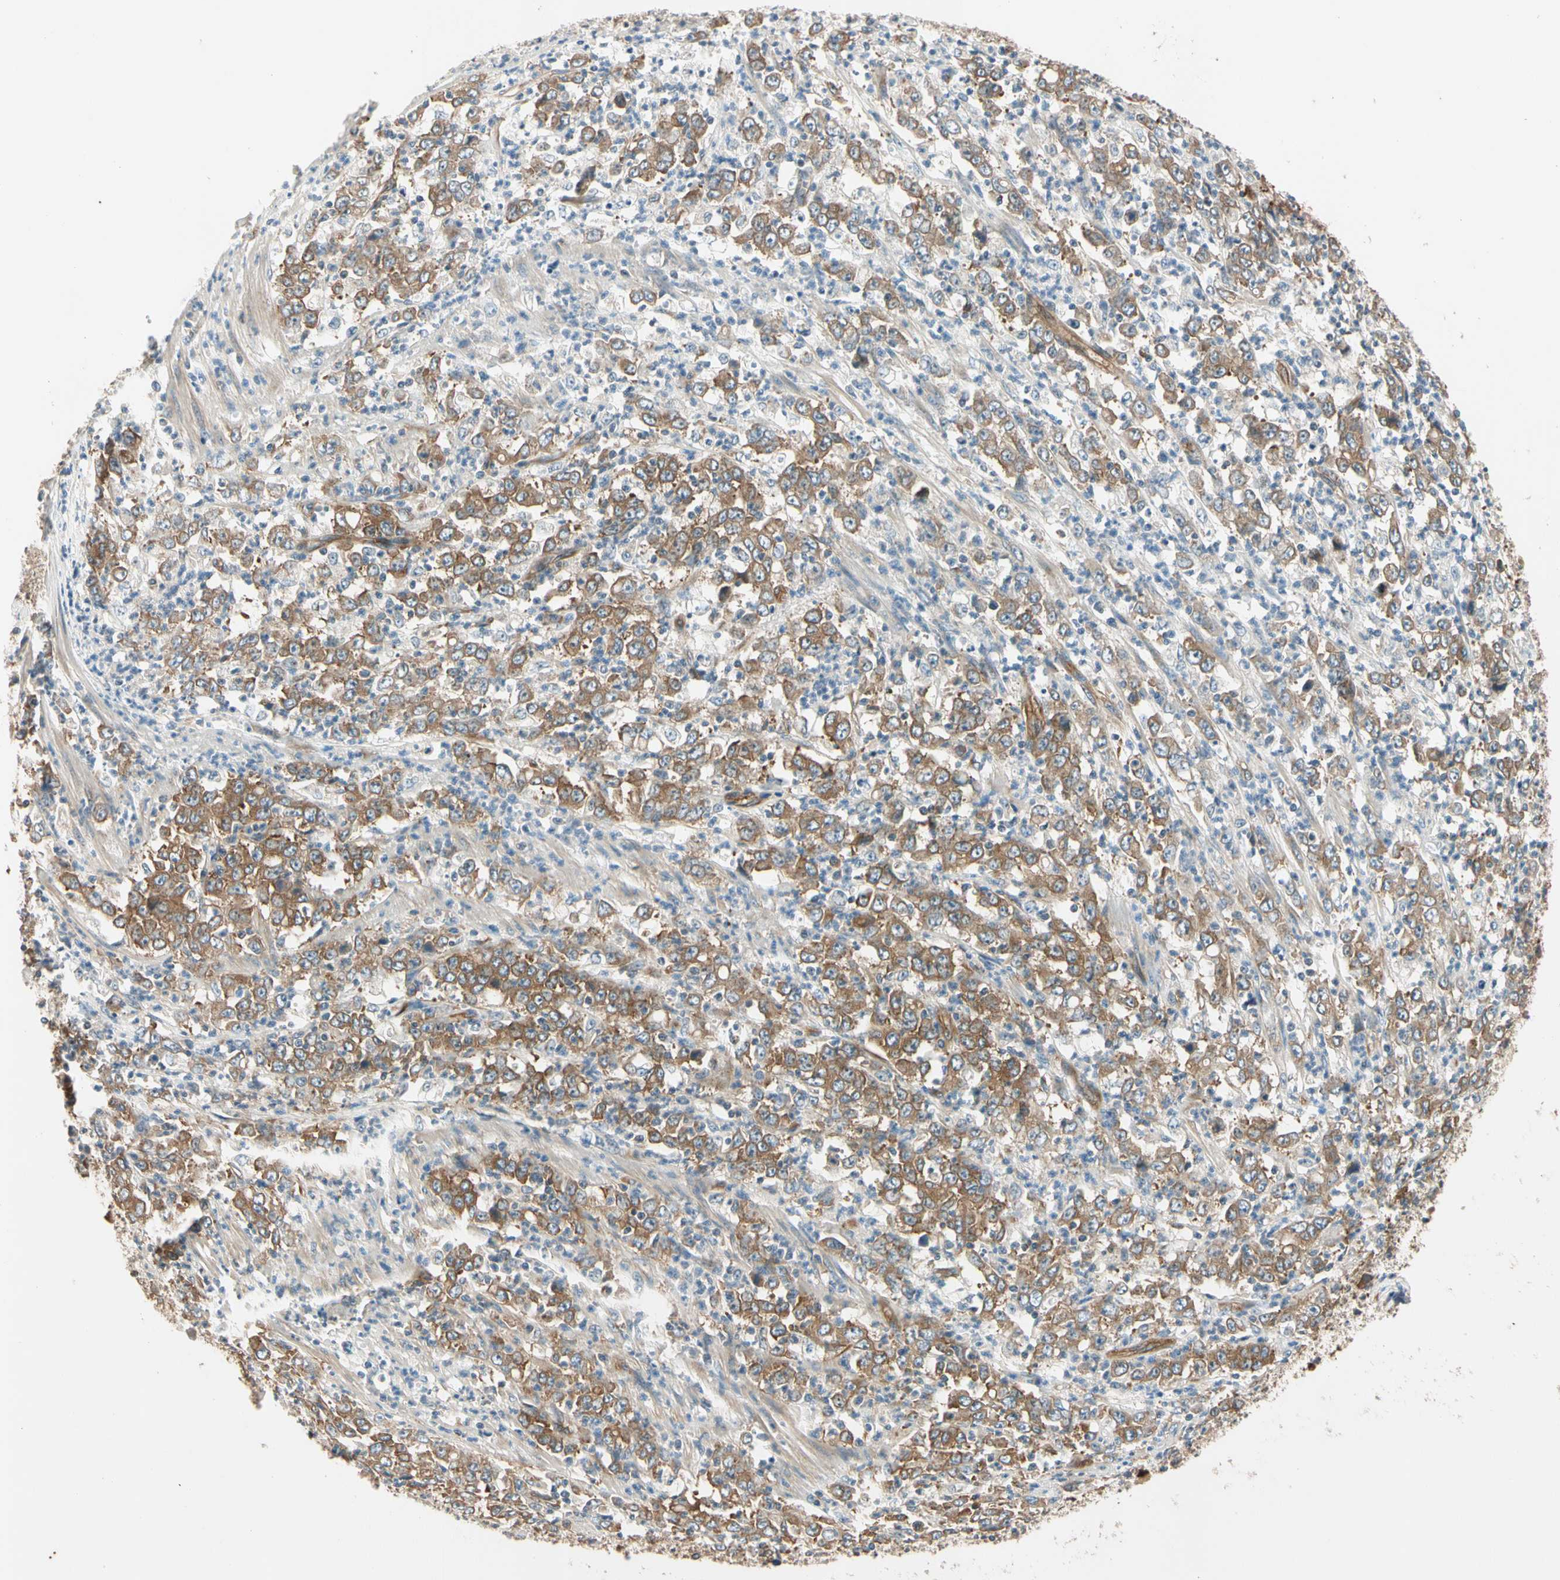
{"staining": {"intensity": "moderate", "quantity": ">75%", "location": "cytoplasmic/membranous"}, "tissue": "stomach cancer", "cell_type": "Tumor cells", "image_type": "cancer", "snomed": [{"axis": "morphology", "description": "Adenocarcinoma, NOS"}, {"axis": "topography", "description": "Stomach, lower"}], "caption": "The image demonstrates a brown stain indicating the presence of a protein in the cytoplasmic/membranous of tumor cells in stomach adenocarcinoma. (brown staining indicates protein expression, while blue staining denotes nuclei).", "gene": "ROCK2", "patient": {"sex": "female", "age": 71}}